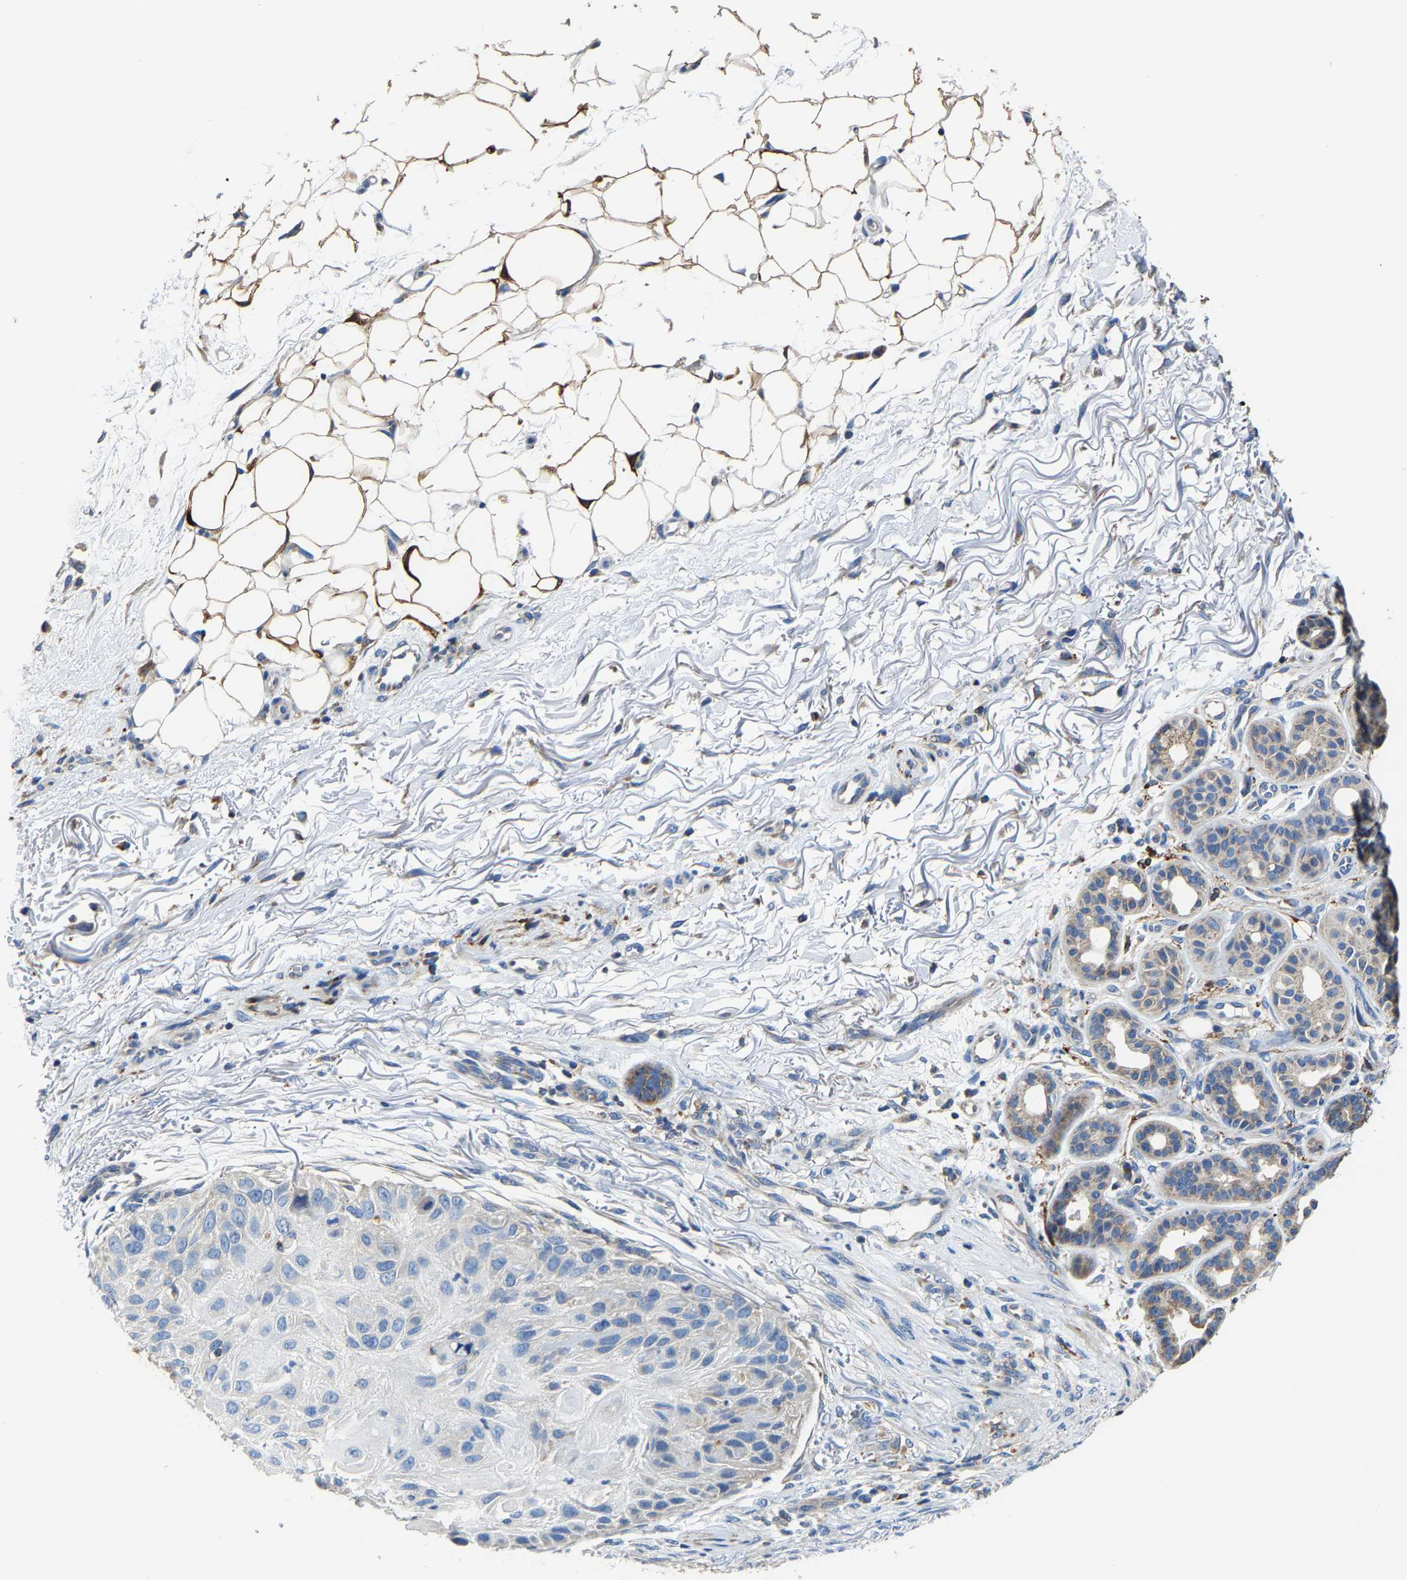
{"staining": {"intensity": "negative", "quantity": "none", "location": "none"}, "tissue": "skin cancer", "cell_type": "Tumor cells", "image_type": "cancer", "snomed": [{"axis": "morphology", "description": "Squamous cell carcinoma, NOS"}, {"axis": "topography", "description": "Skin"}], "caption": "Protein analysis of skin squamous cell carcinoma displays no significant positivity in tumor cells.", "gene": "AGK", "patient": {"sex": "female", "age": 77}}